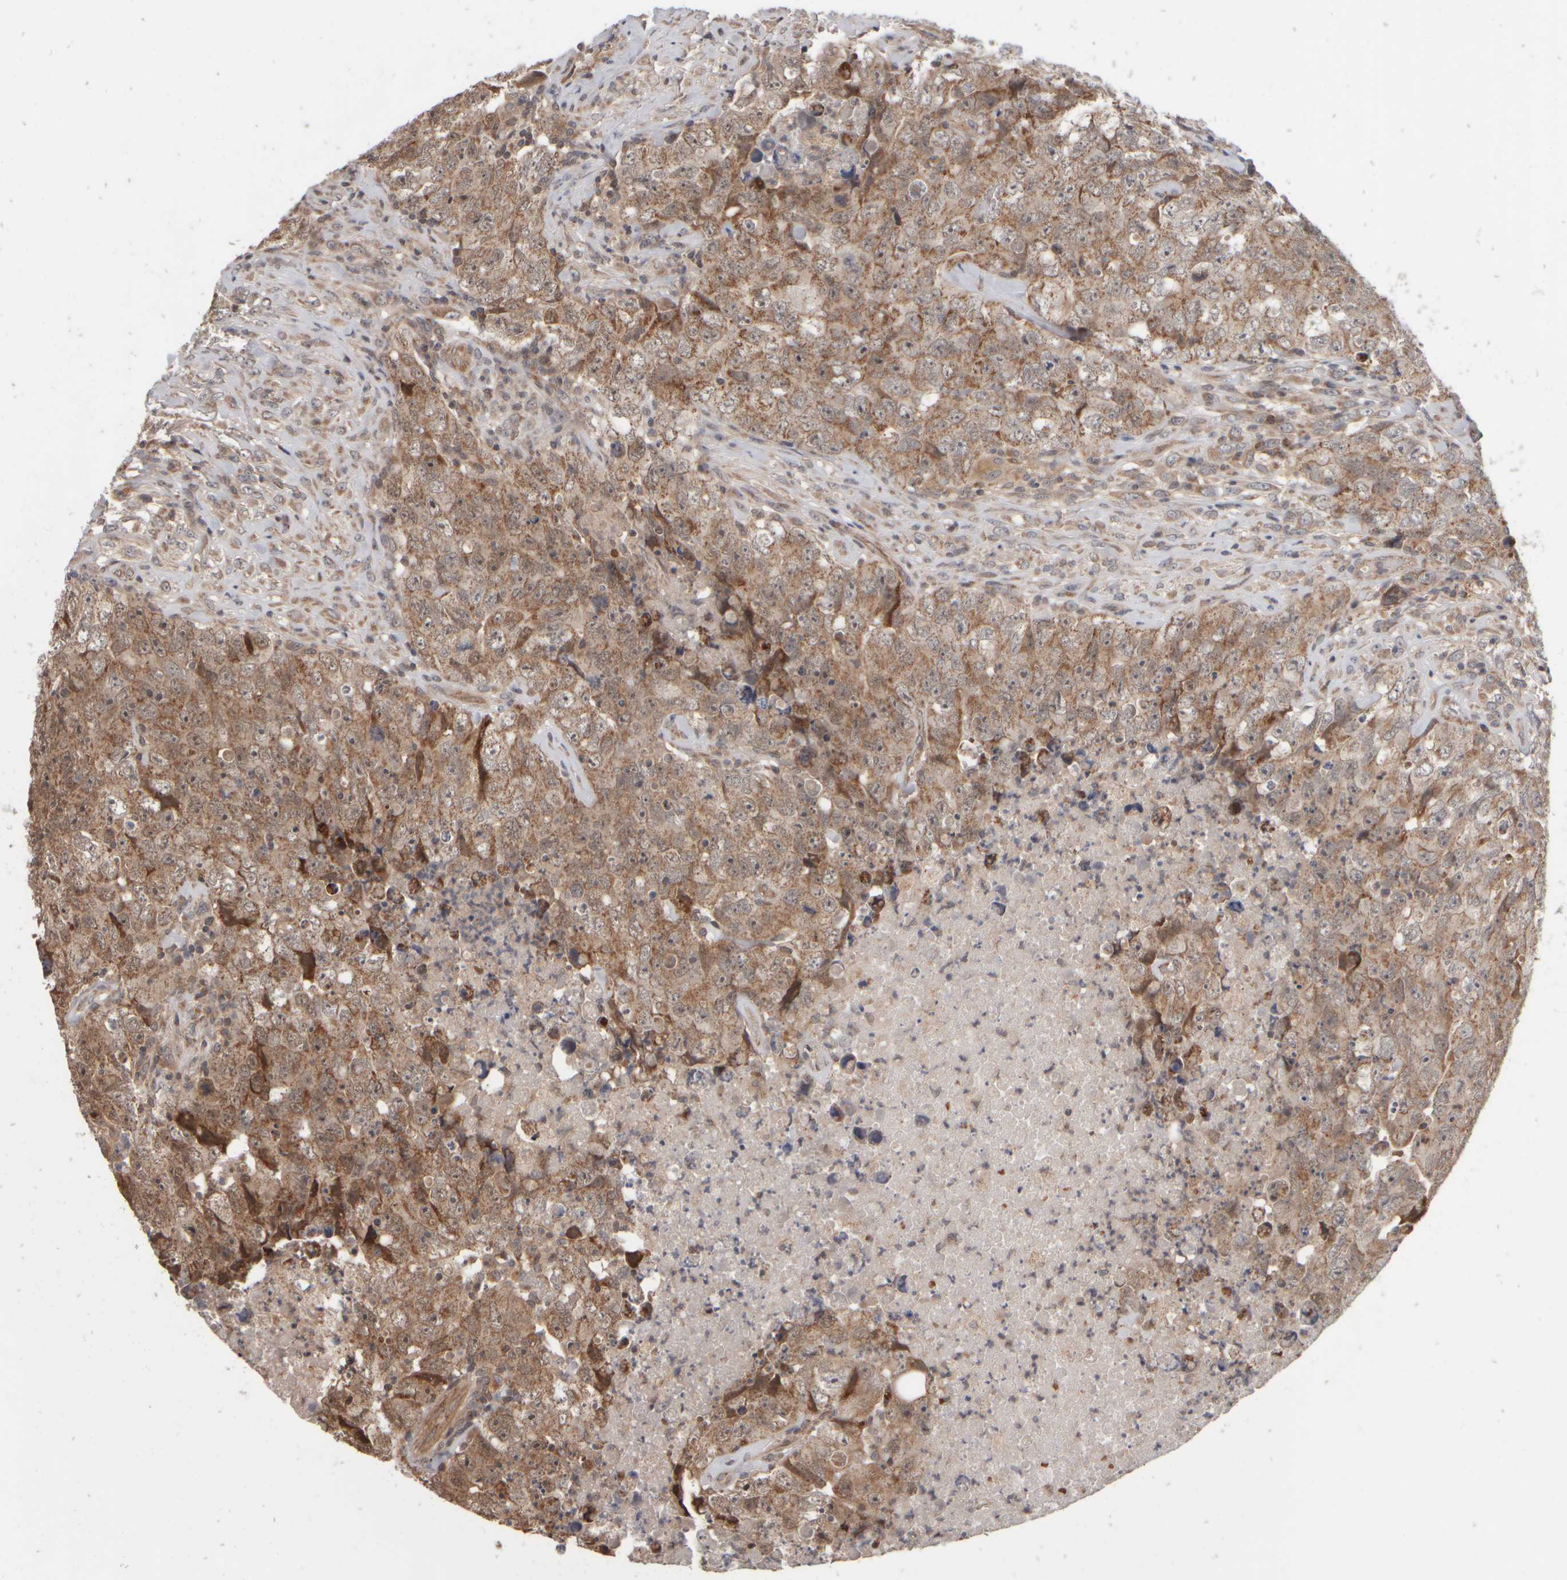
{"staining": {"intensity": "moderate", "quantity": ">75%", "location": "cytoplasmic/membranous,nuclear"}, "tissue": "testis cancer", "cell_type": "Tumor cells", "image_type": "cancer", "snomed": [{"axis": "morphology", "description": "Carcinoma, Embryonal, NOS"}, {"axis": "topography", "description": "Testis"}], "caption": "Protein staining of embryonal carcinoma (testis) tissue demonstrates moderate cytoplasmic/membranous and nuclear positivity in about >75% of tumor cells. Immunohistochemistry (ihc) stains the protein of interest in brown and the nuclei are stained blue.", "gene": "ABHD11", "patient": {"sex": "male", "age": 32}}